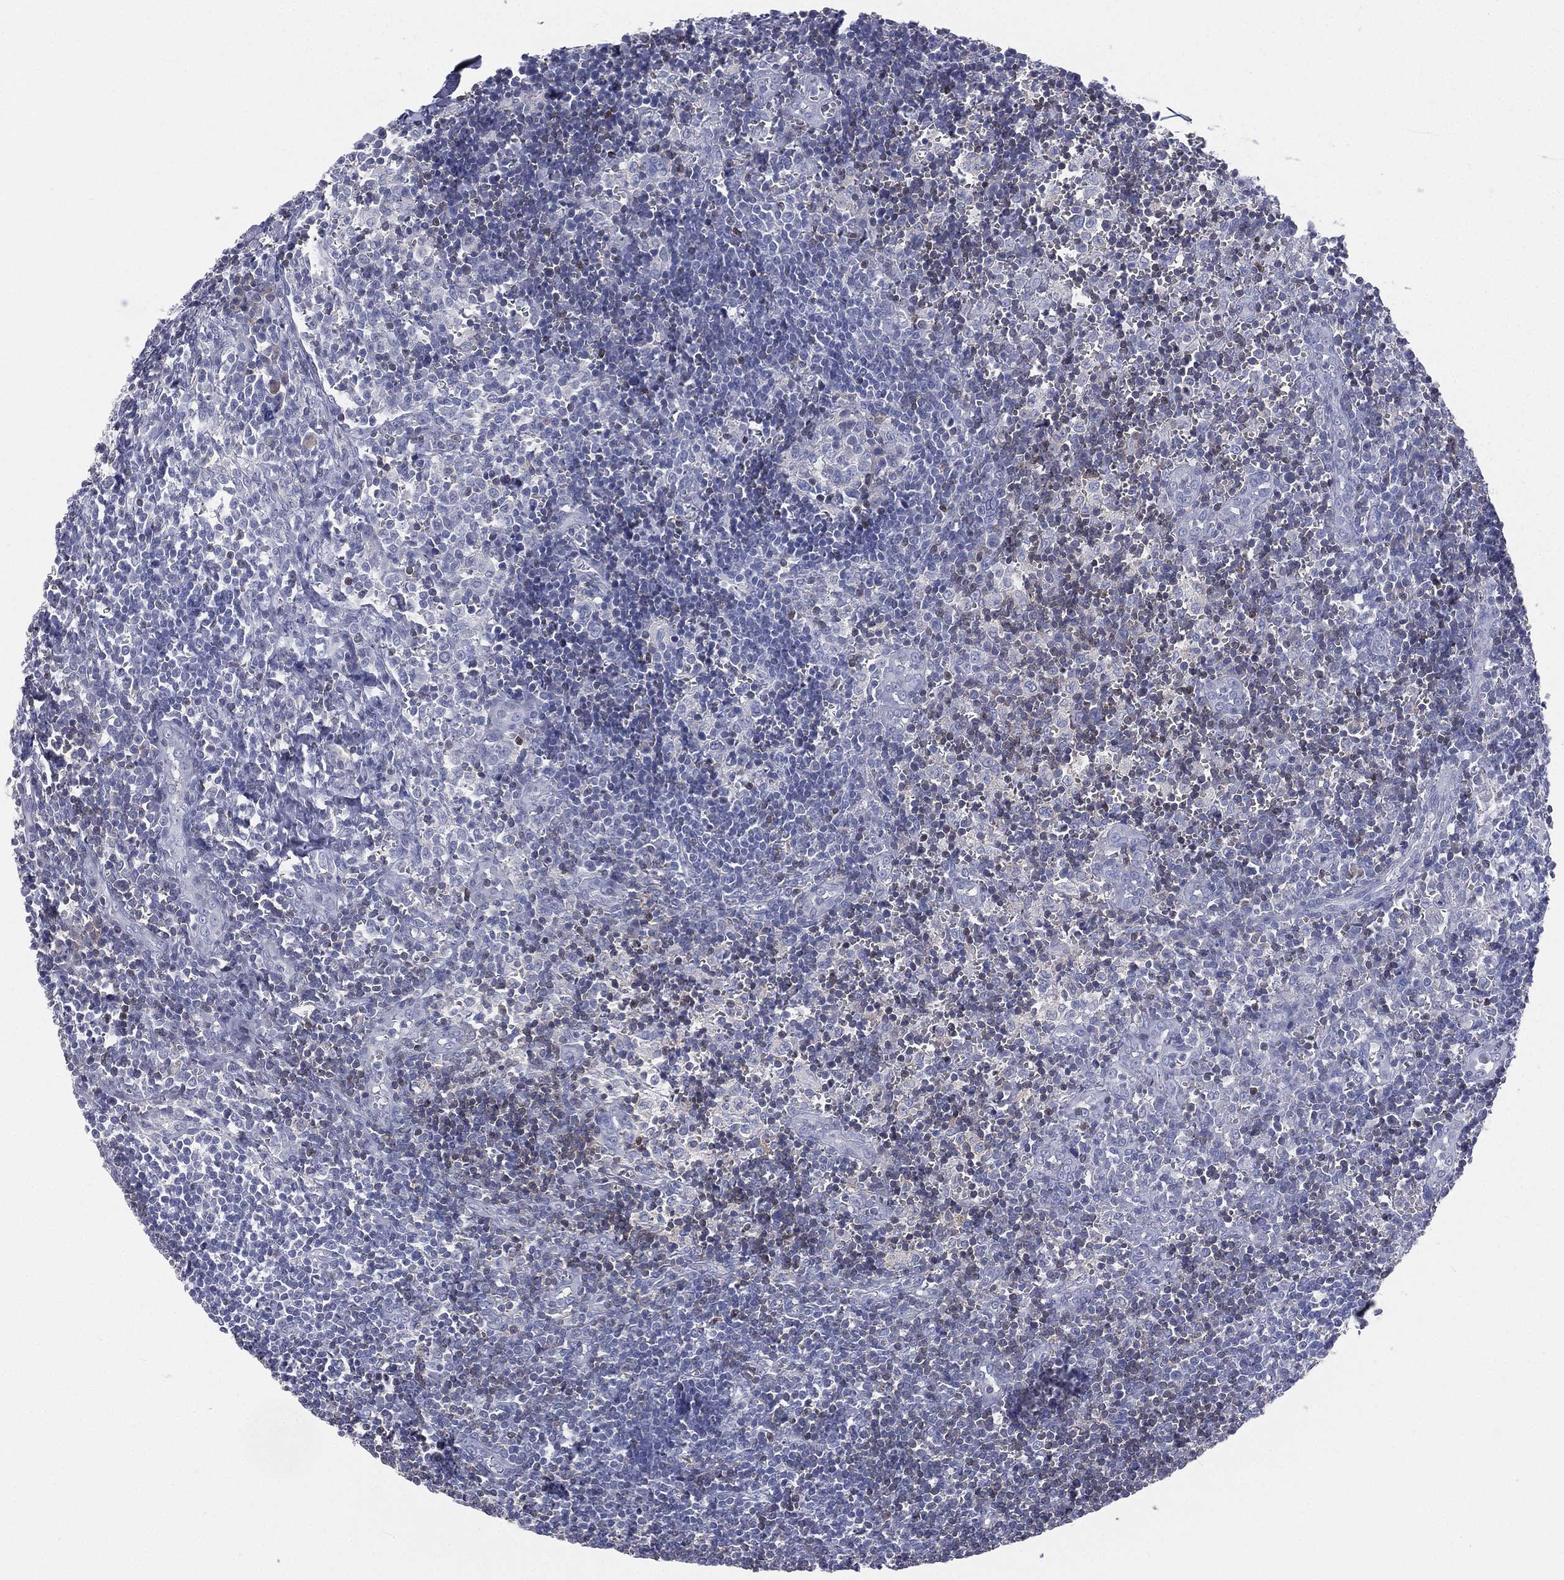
{"staining": {"intensity": "weak", "quantity": "<25%", "location": "cytoplasmic/membranous"}, "tissue": "lymph node", "cell_type": "Germinal center cells", "image_type": "normal", "snomed": [{"axis": "morphology", "description": "Normal tissue, NOS"}, {"axis": "topography", "description": "Lymph node"}, {"axis": "topography", "description": "Salivary gland"}], "caption": "Photomicrograph shows no protein staining in germinal center cells of unremarkable lymph node.", "gene": "CD3D", "patient": {"sex": "male", "age": 78}}